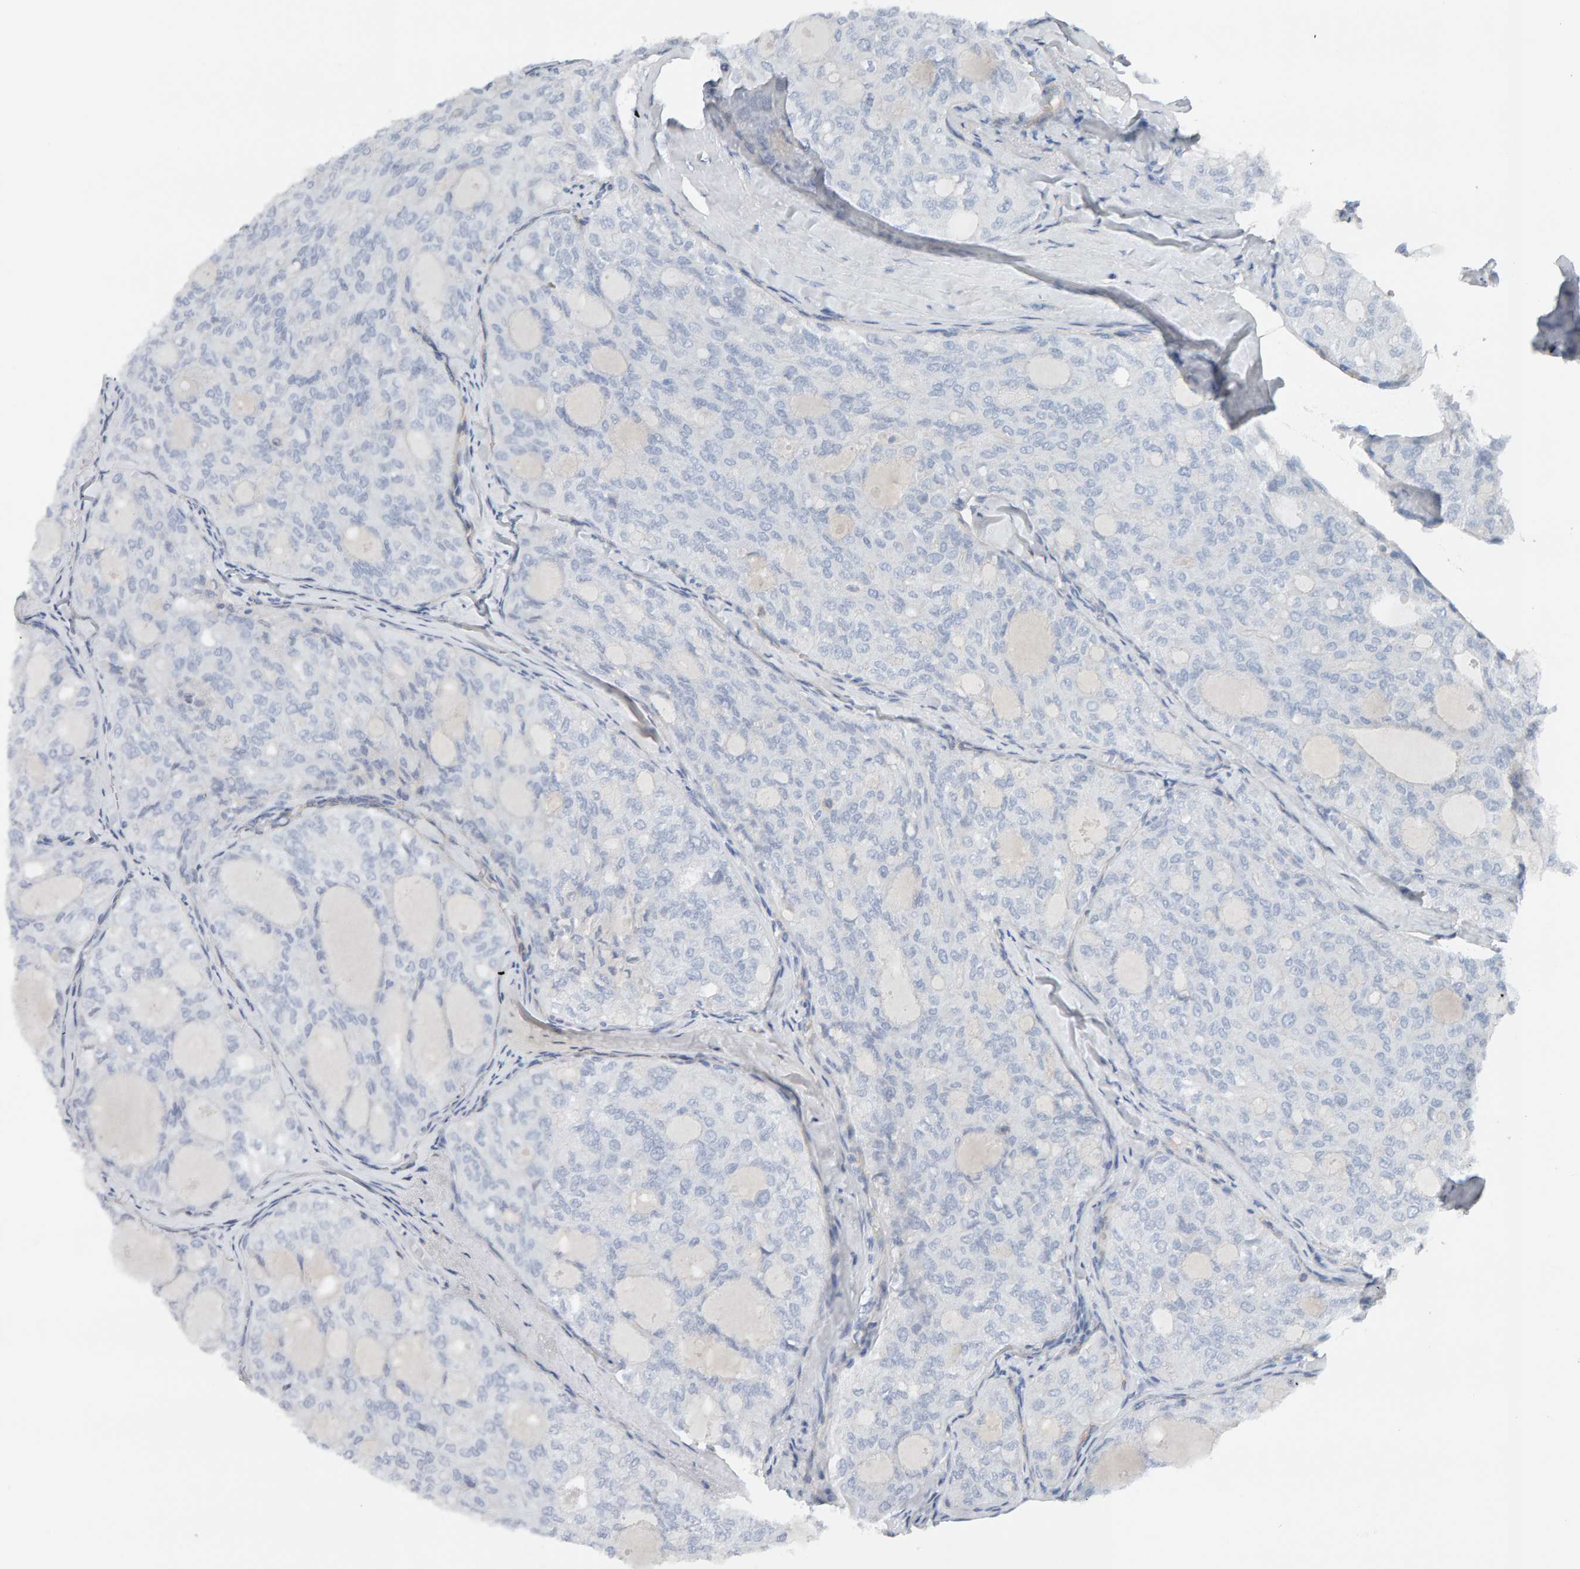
{"staining": {"intensity": "negative", "quantity": "none", "location": "none"}, "tissue": "thyroid cancer", "cell_type": "Tumor cells", "image_type": "cancer", "snomed": [{"axis": "morphology", "description": "Follicular adenoma carcinoma, NOS"}, {"axis": "topography", "description": "Thyroid gland"}], "caption": "Thyroid follicular adenoma carcinoma was stained to show a protein in brown. There is no significant expression in tumor cells.", "gene": "FYN", "patient": {"sex": "male", "age": 75}}